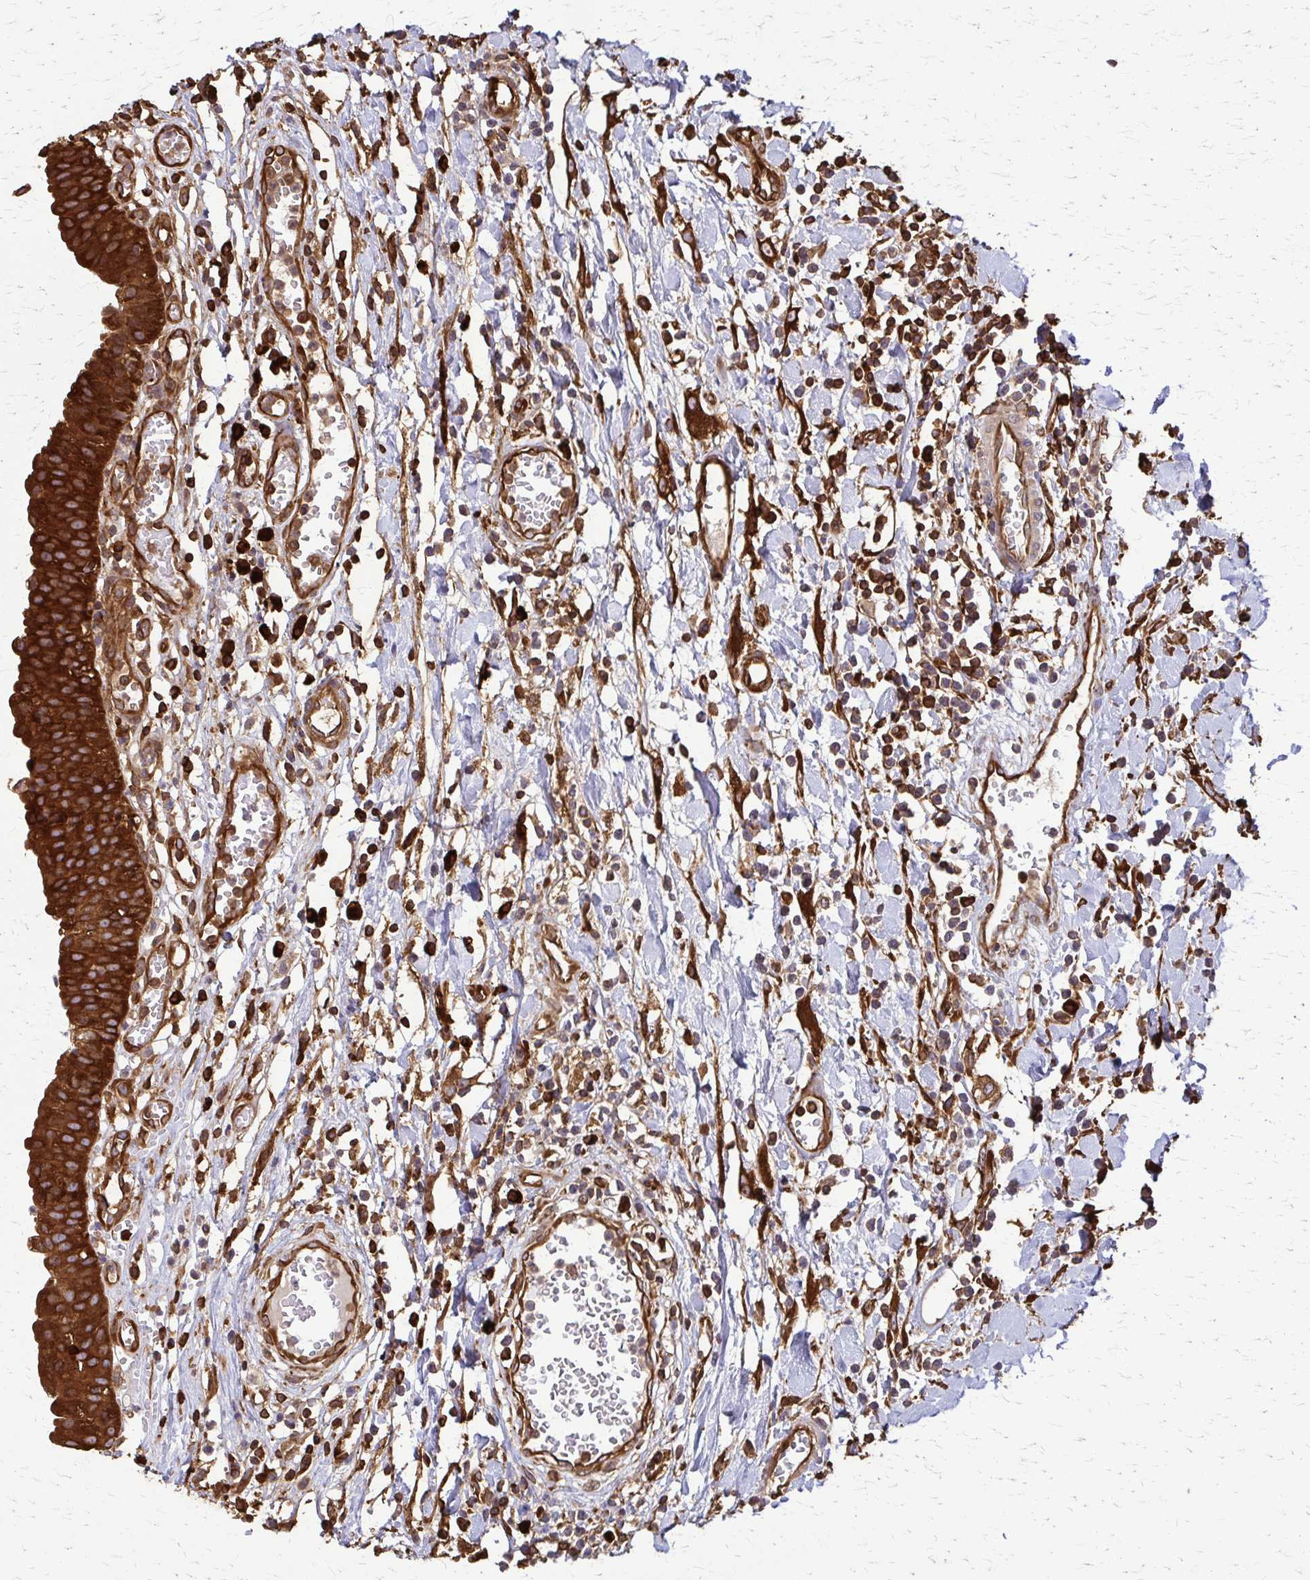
{"staining": {"intensity": "strong", "quantity": ">75%", "location": "cytoplasmic/membranous"}, "tissue": "urinary bladder", "cell_type": "Urothelial cells", "image_type": "normal", "snomed": [{"axis": "morphology", "description": "Normal tissue, NOS"}, {"axis": "topography", "description": "Urinary bladder"}], "caption": "Immunohistochemical staining of normal human urinary bladder demonstrates strong cytoplasmic/membranous protein expression in about >75% of urothelial cells.", "gene": "EEF2", "patient": {"sex": "male", "age": 64}}